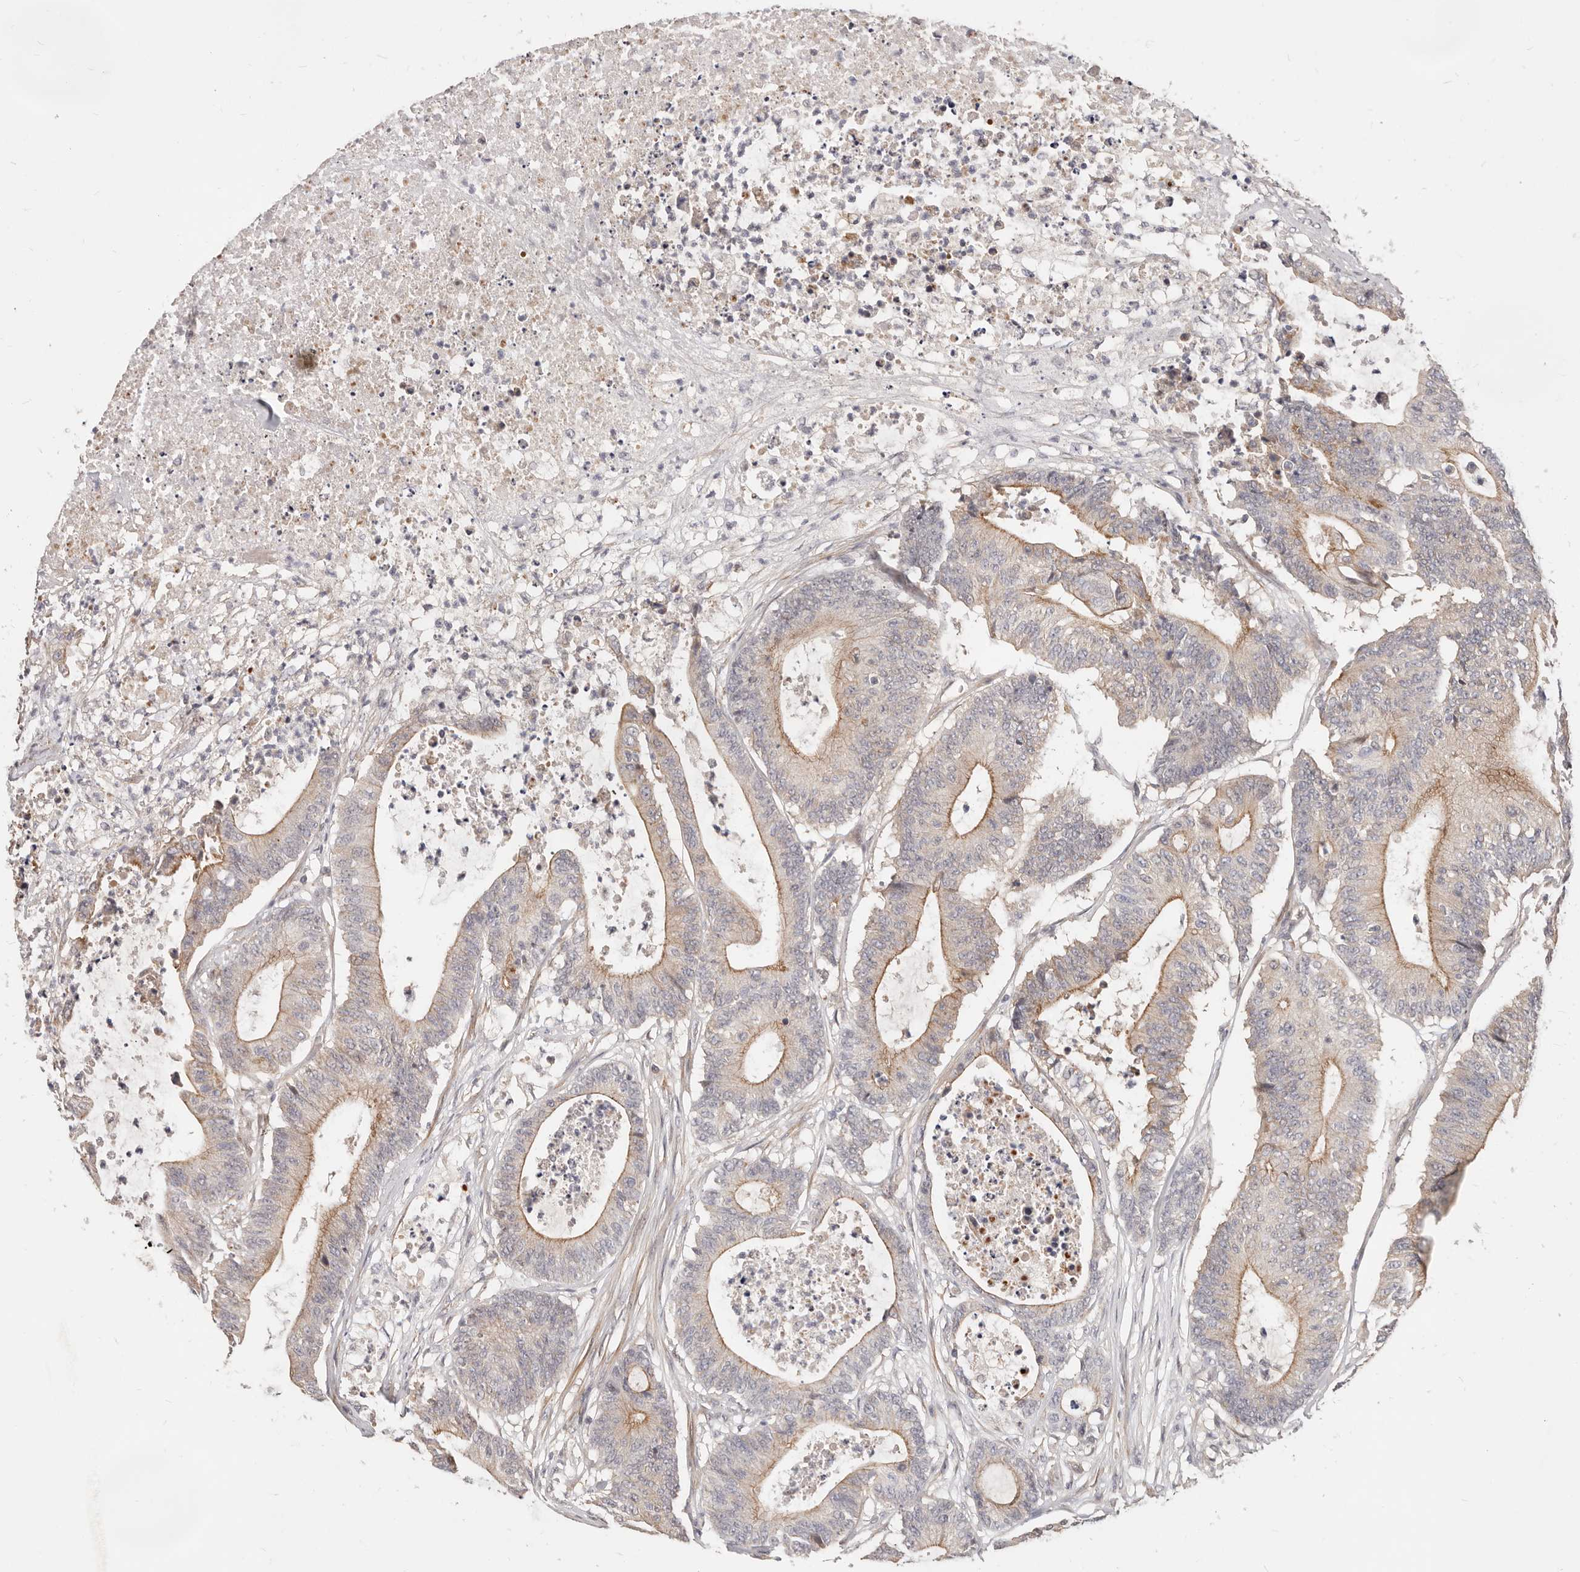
{"staining": {"intensity": "moderate", "quantity": "<25%", "location": "cytoplasmic/membranous"}, "tissue": "colorectal cancer", "cell_type": "Tumor cells", "image_type": "cancer", "snomed": [{"axis": "morphology", "description": "Adenocarcinoma, NOS"}, {"axis": "topography", "description": "Colon"}], "caption": "Moderate cytoplasmic/membranous staining is appreciated in approximately <25% of tumor cells in colorectal adenocarcinoma.", "gene": "ZRANB1", "patient": {"sex": "female", "age": 84}}